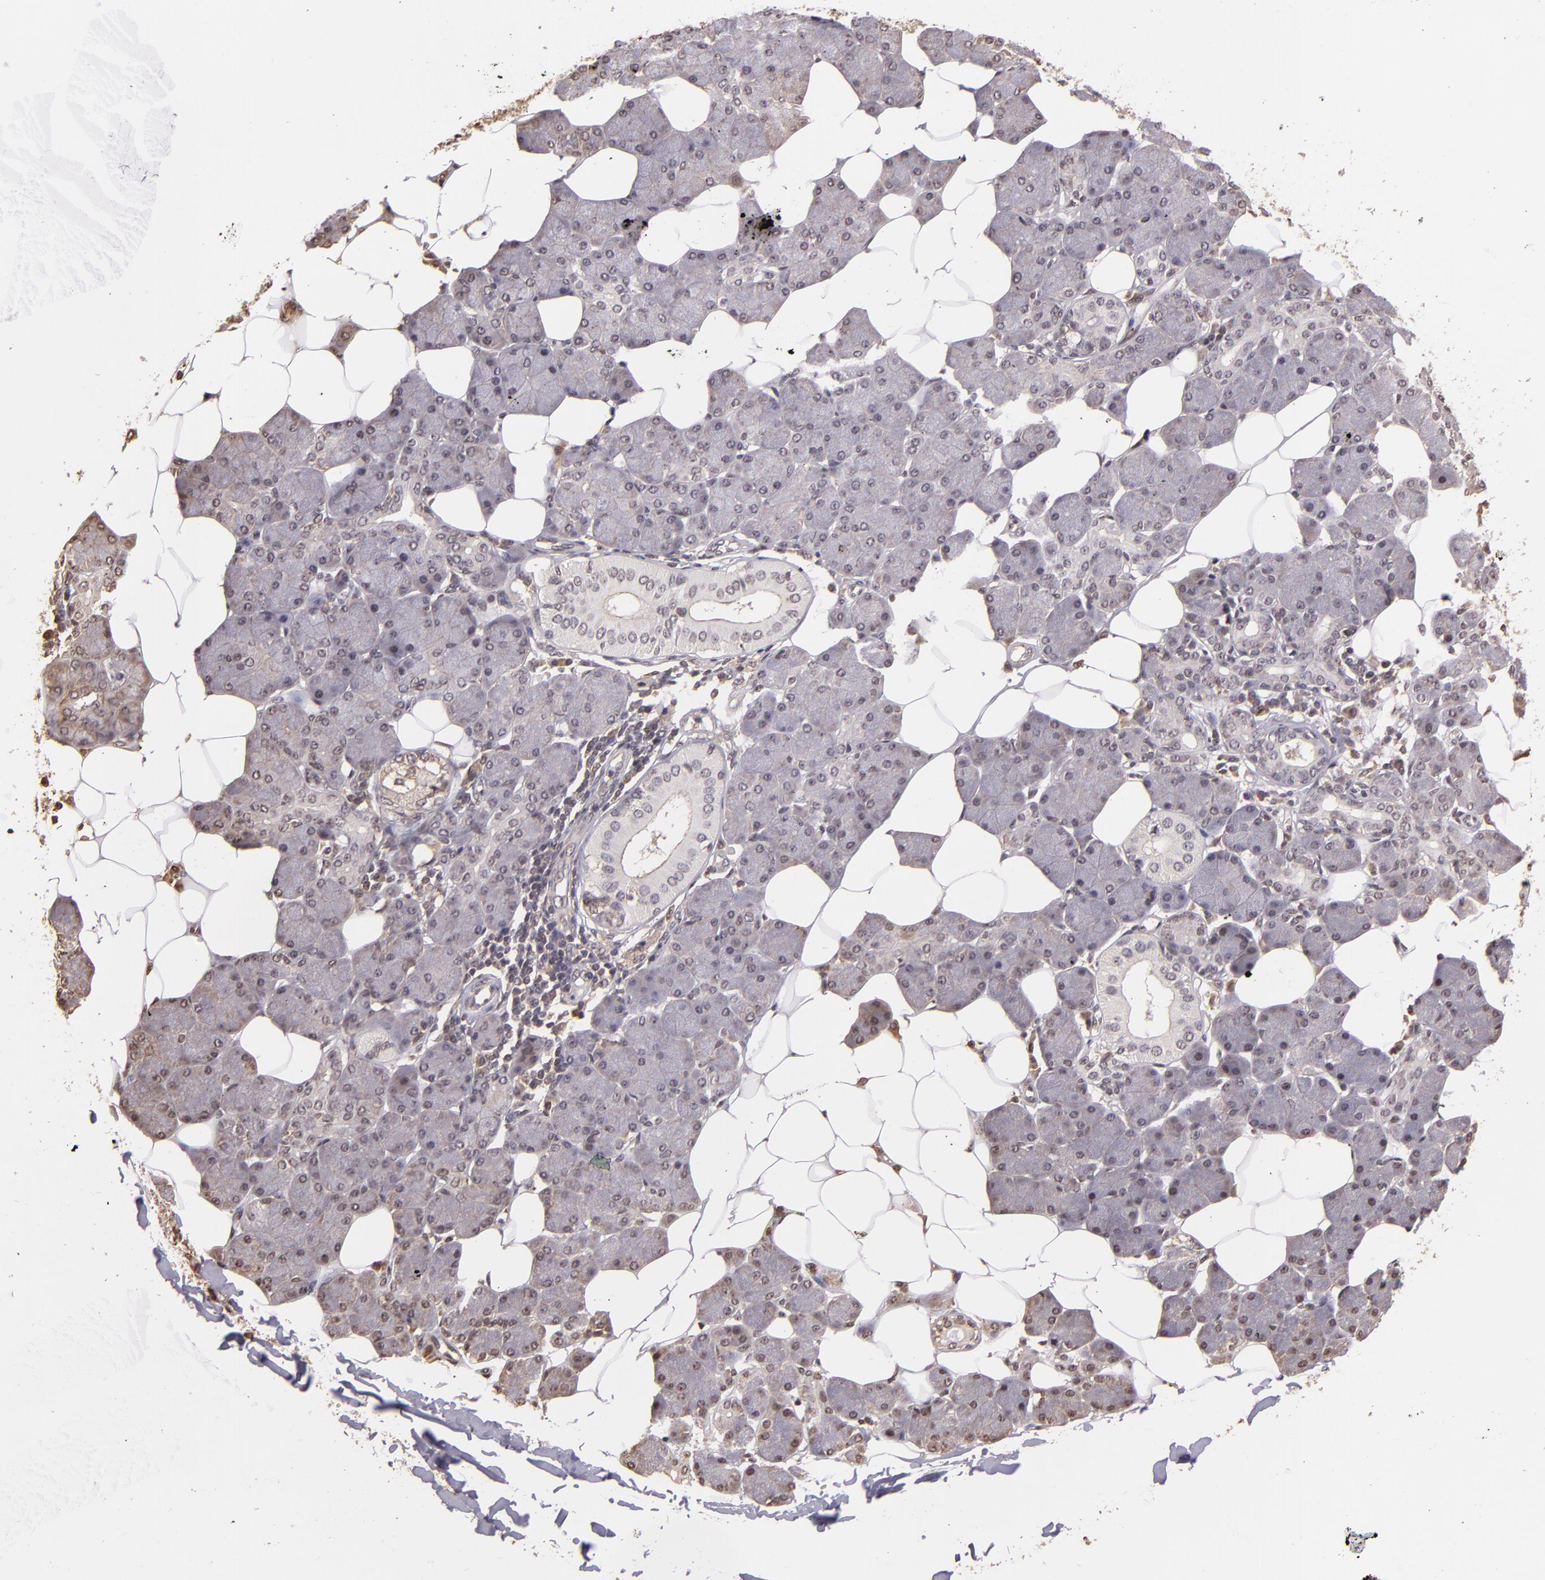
{"staining": {"intensity": "negative", "quantity": "none", "location": "none"}, "tissue": "salivary gland", "cell_type": "Glandular cells", "image_type": "normal", "snomed": [{"axis": "morphology", "description": "Normal tissue, NOS"}, {"axis": "morphology", "description": "Adenoma, NOS"}, {"axis": "topography", "description": "Salivary gland"}], "caption": "Image shows no protein expression in glandular cells of normal salivary gland.", "gene": "ARPC2", "patient": {"sex": "female", "age": 32}}